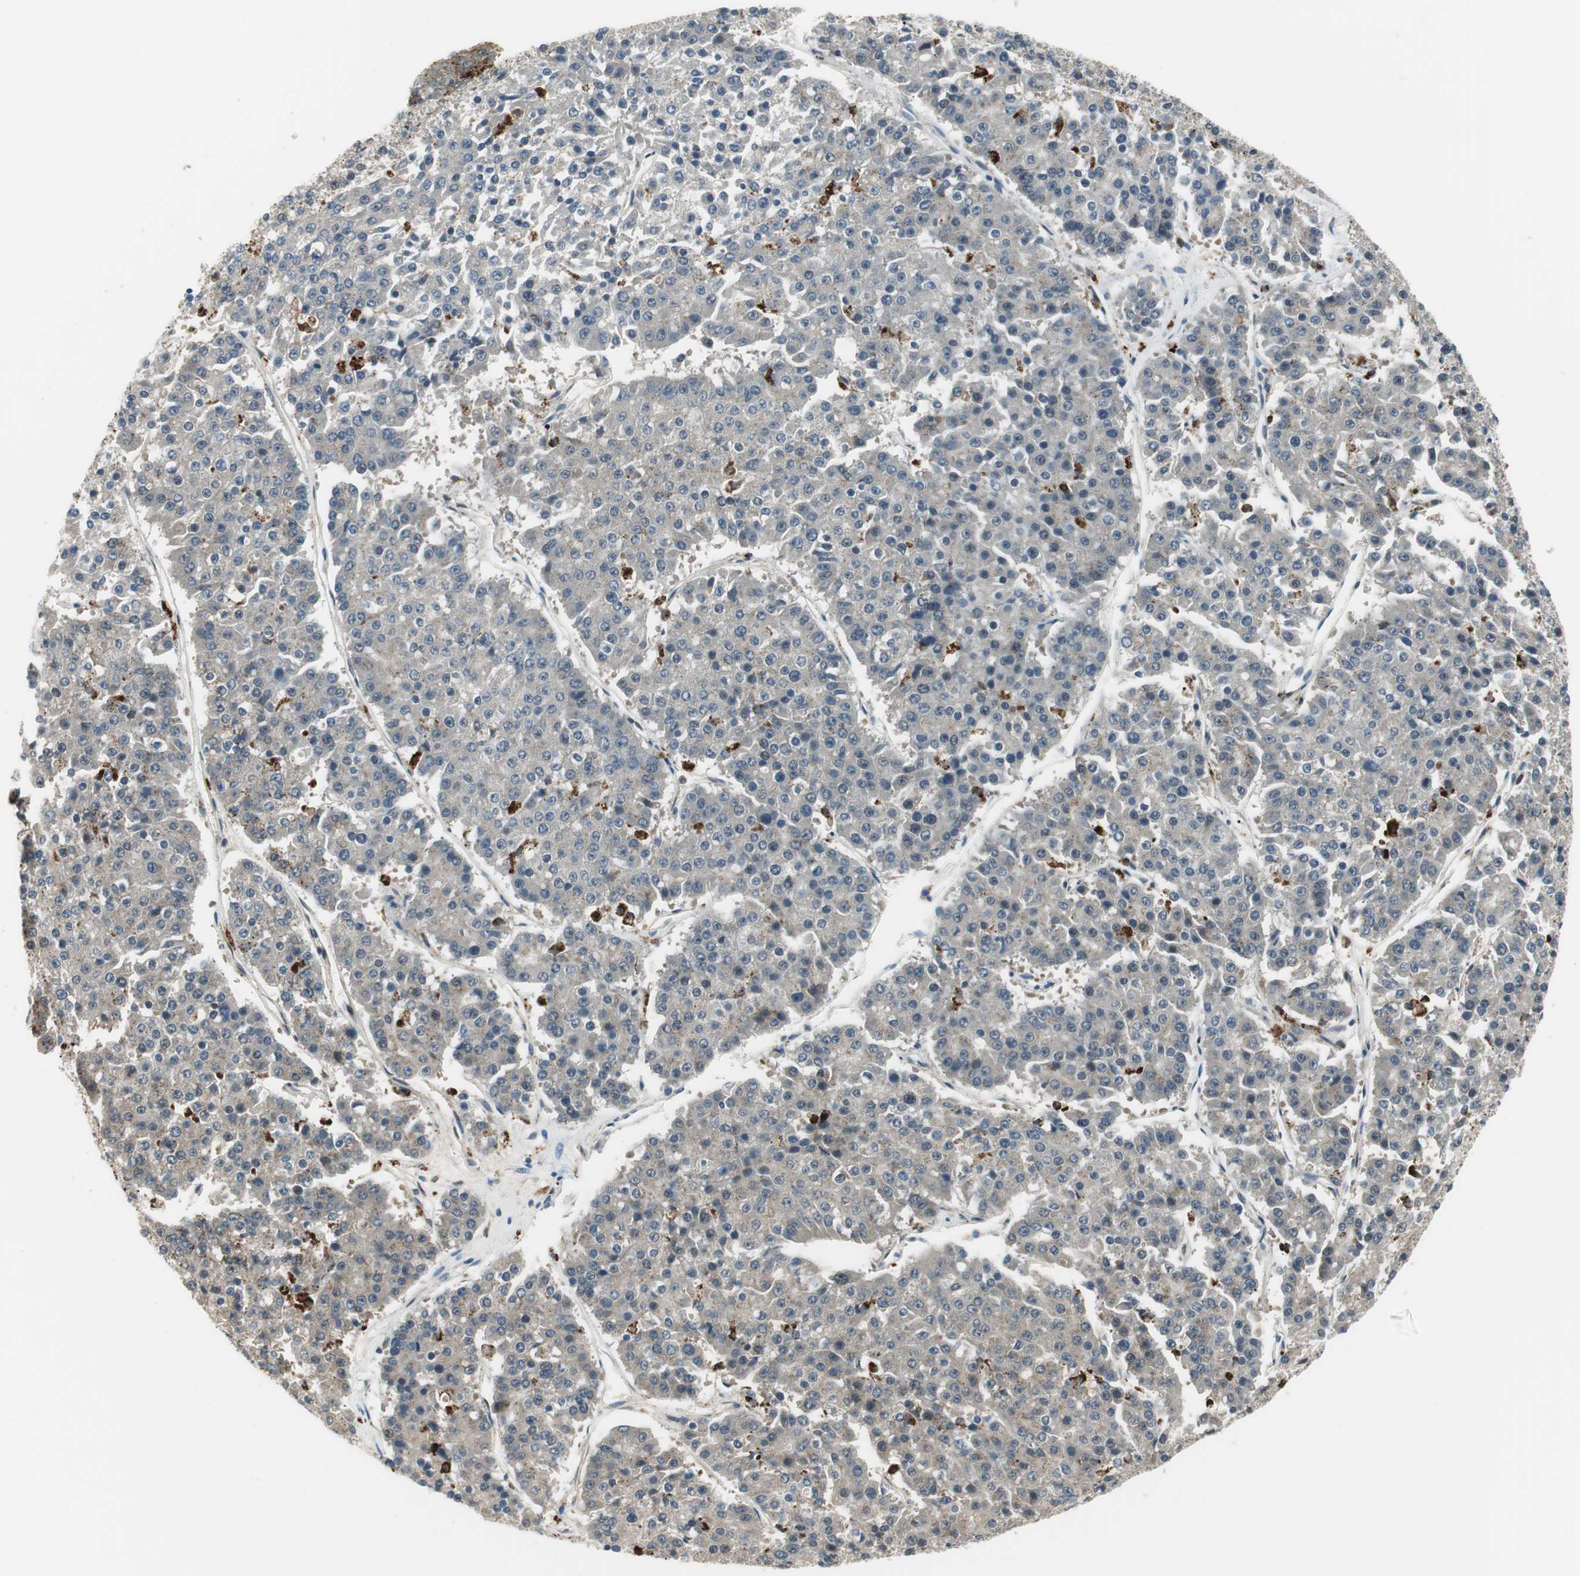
{"staining": {"intensity": "weak", "quantity": "25%-75%", "location": "cytoplasmic/membranous"}, "tissue": "pancreatic cancer", "cell_type": "Tumor cells", "image_type": "cancer", "snomed": [{"axis": "morphology", "description": "Adenocarcinoma, NOS"}, {"axis": "topography", "description": "Pancreas"}], "caption": "Immunohistochemistry (DAB (3,3'-diaminobenzidine)) staining of human pancreatic cancer reveals weak cytoplasmic/membranous protein expression in approximately 25%-75% of tumor cells.", "gene": "NCK1", "patient": {"sex": "male", "age": 50}}